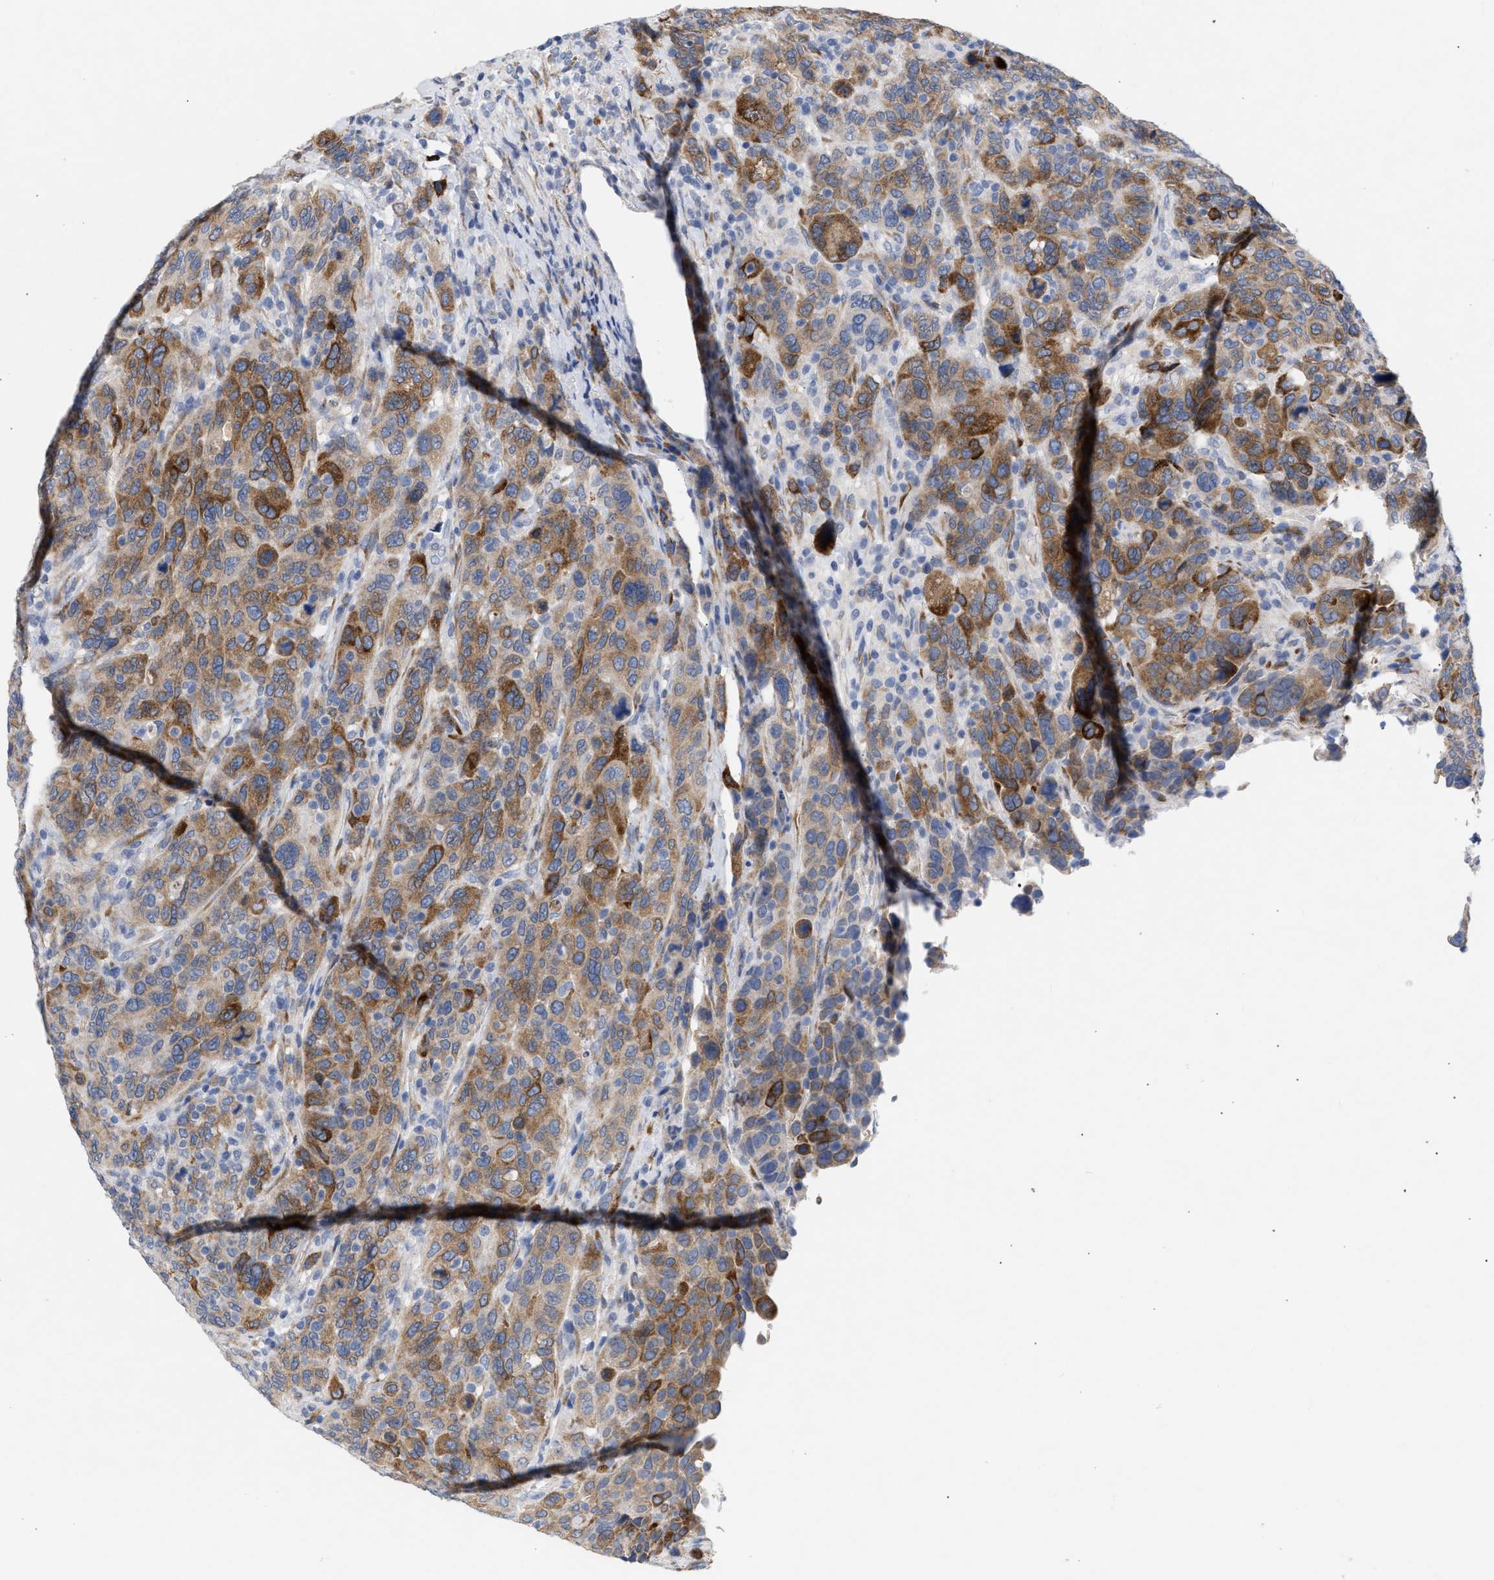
{"staining": {"intensity": "moderate", "quantity": ">75%", "location": "cytoplasmic/membranous"}, "tissue": "breast cancer", "cell_type": "Tumor cells", "image_type": "cancer", "snomed": [{"axis": "morphology", "description": "Duct carcinoma"}, {"axis": "topography", "description": "Breast"}], "caption": "Human breast infiltrating ductal carcinoma stained with a protein marker displays moderate staining in tumor cells.", "gene": "SELENOM", "patient": {"sex": "female", "age": 37}}